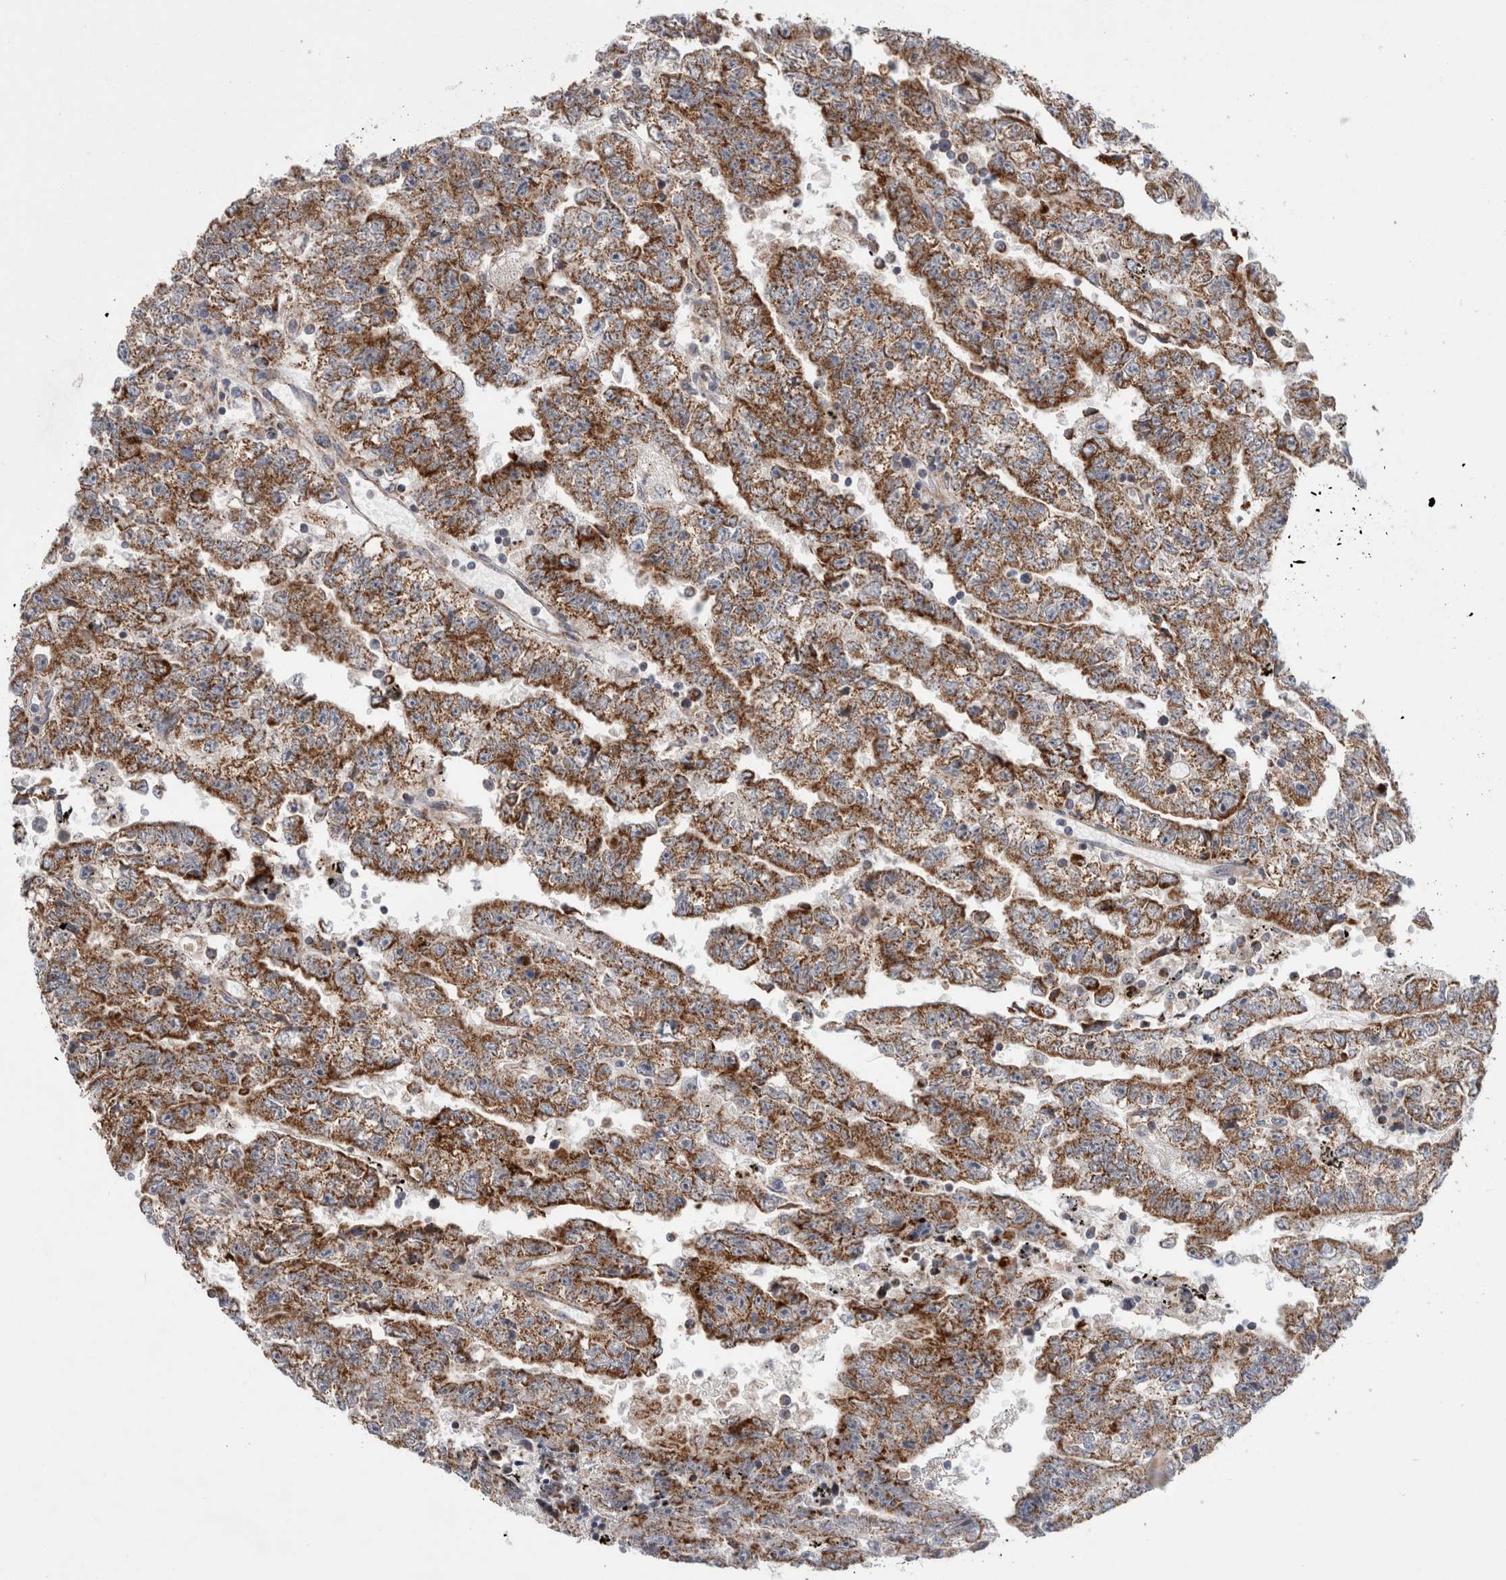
{"staining": {"intensity": "moderate", "quantity": ">75%", "location": "cytoplasmic/membranous"}, "tissue": "testis cancer", "cell_type": "Tumor cells", "image_type": "cancer", "snomed": [{"axis": "morphology", "description": "Carcinoma, Embryonal, NOS"}, {"axis": "topography", "description": "Testis"}], "caption": "Immunohistochemical staining of embryonal carcinoma (testis) displays moderate cytoplasmic/membranous protein expression in about >75% of tumor cells.", "gene": "MRPL37", "patient": {"sex": "male", "age": 25}}